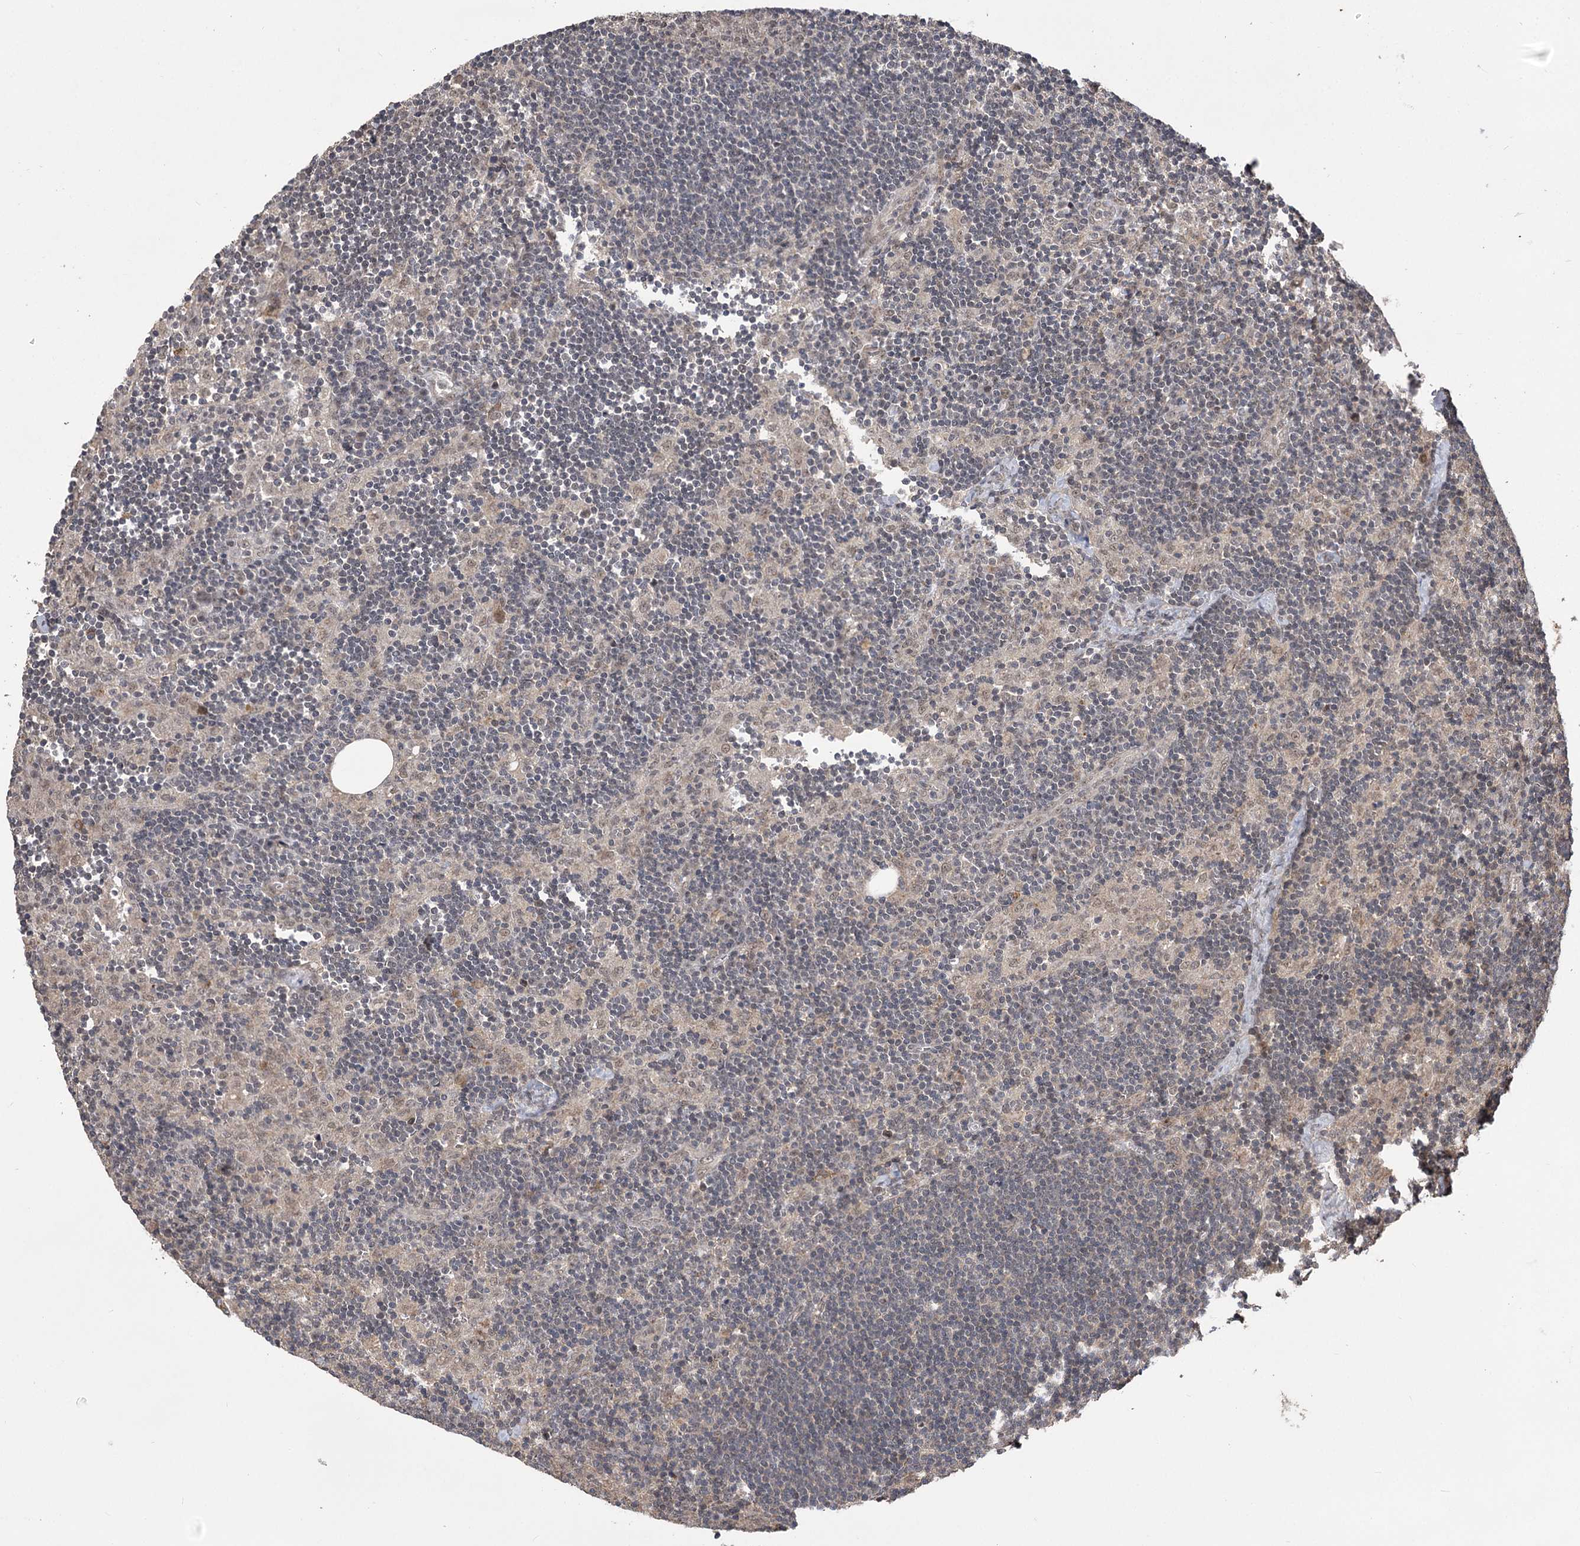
{"staining": {"intensity": "negative", "quantity": "none", "location": "none"}, "tissue": "lymph node", "cell_type": "Germinal center cells", "image_type": "normal", "snomed": [{"axis": "morphology", "description": "Normal tissue, NOS"}, {"axis": "topography", "description": "Lymph node"}], "caption": "Histopathology image shows no significant protein staining in germinal center cells of unremarkable lymph node.", "gene": "TENM2", "patient": {"sex": "male", "age": 24}}